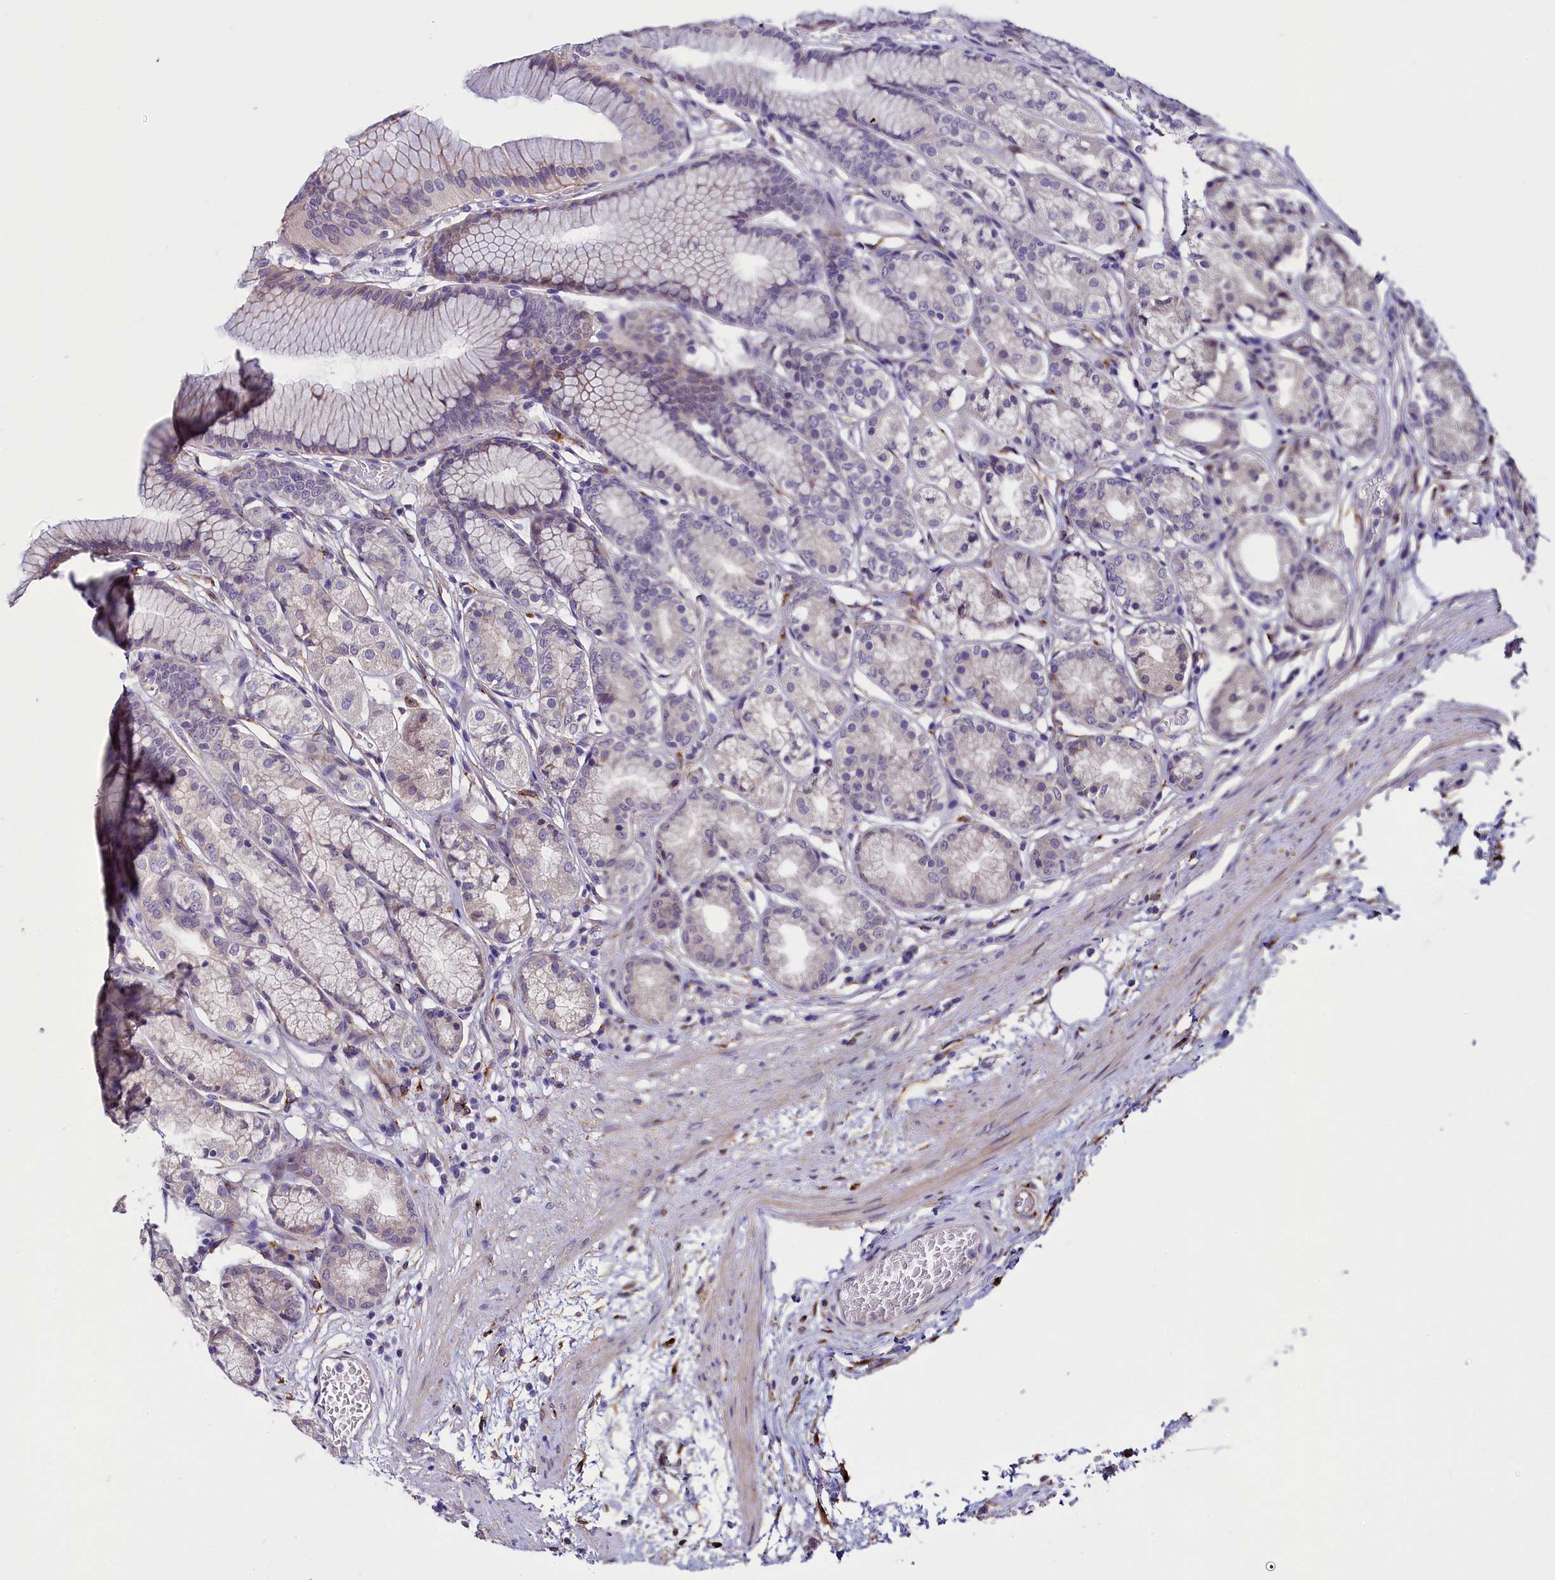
{"staining": {"intensity": "weak", "quantity": "25%-75%", "location": "cytoplasmic/membranous"}, "tissue": "stomach", "cell_type": "Glandular cells", "image_type": "normal", "snomed": [{"axis": "morphology", "description": "Normal tissue, NOS"}, {"axis": "morphology", "description": "Adenocarcinoma, NOS"}, {"axis": "morphology", "description": "Adenocarcinoma, High grade"}, {"axis": "topography", "description": "Stomach, upper"}, {"axis": "topography", "description": "Stomach"}], "caption": "This photomicrograph demonstrates unremarkable stomach stained with immunohistochemistry (IHC) to label a protein in brown. The cytoplasmic/membranous of glandular cells show weak positivity for the protein. Nuclei are counter-stained blue.", "gene": "MRC2", "patient": {"sex": "female", "age": 65}}